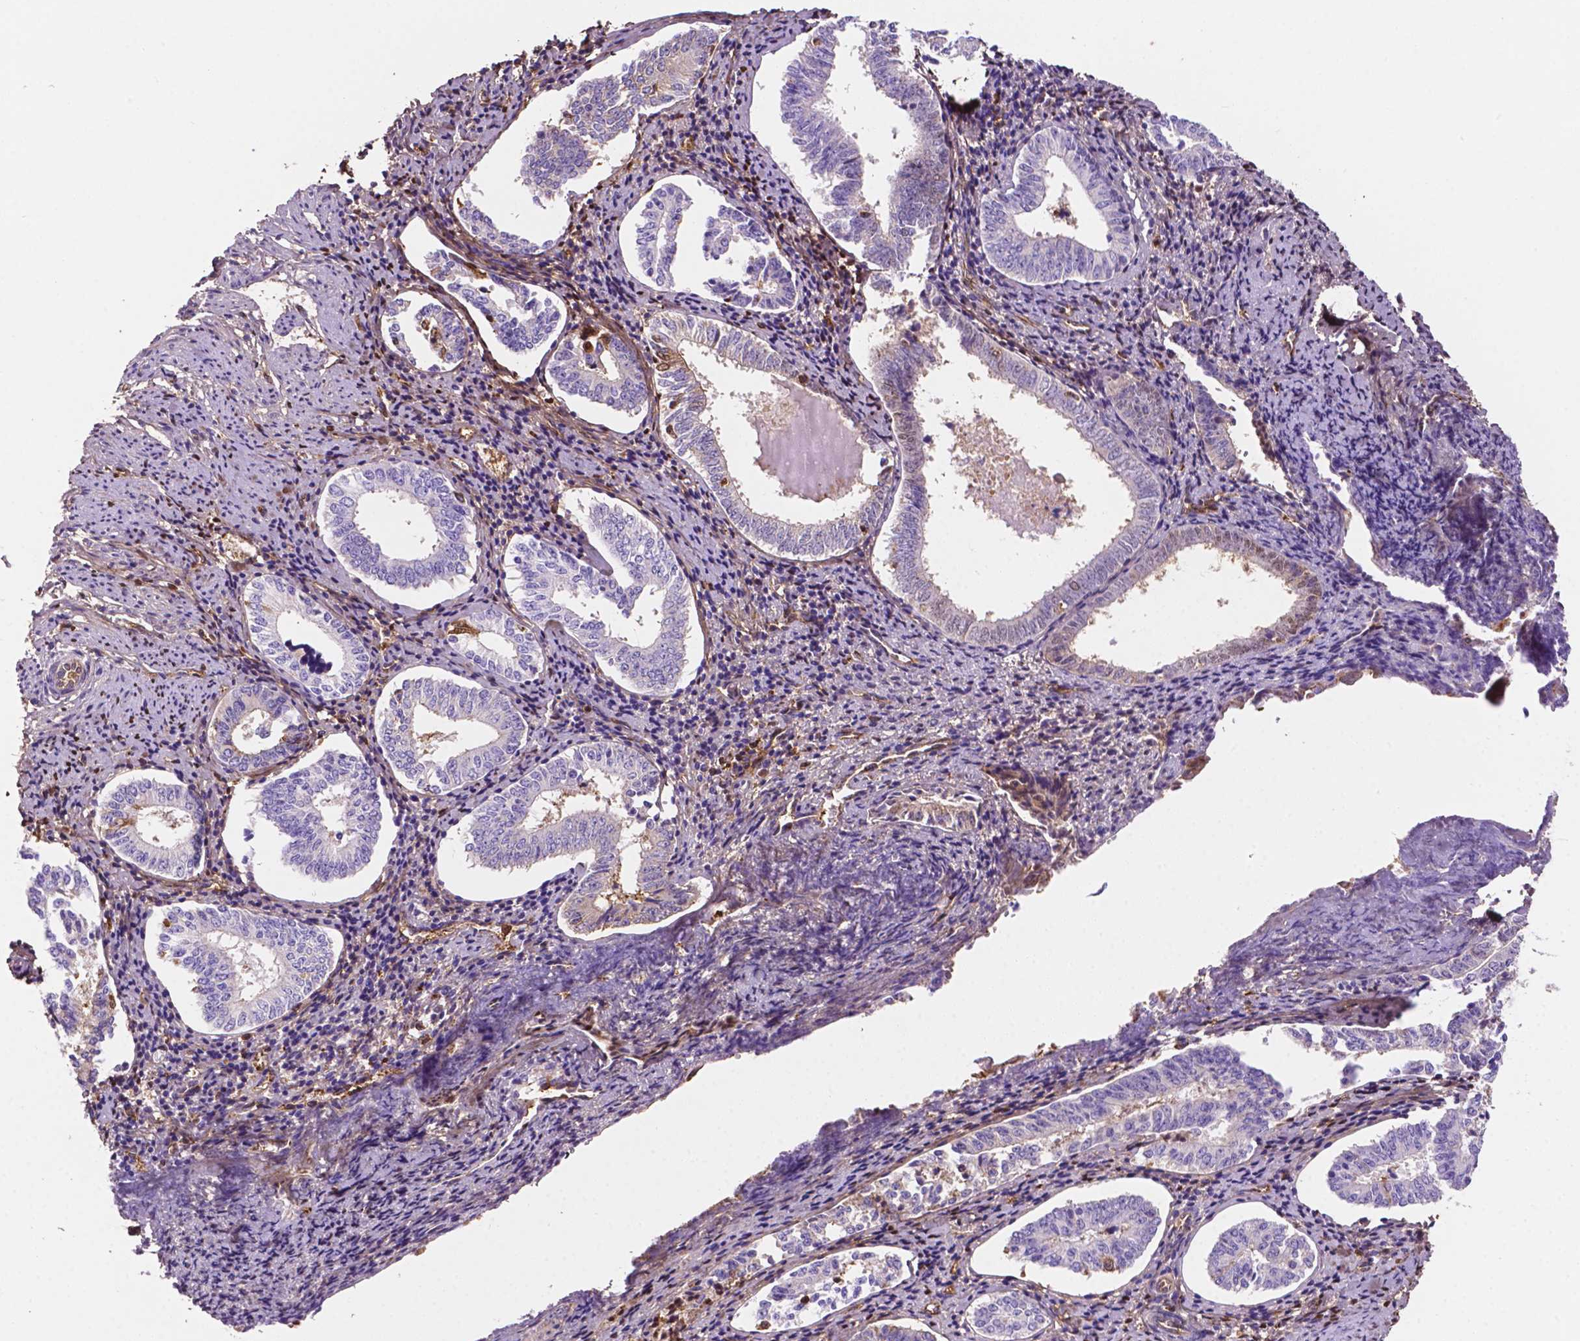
{"staining": {"intensity": "negative", "quantity": "none", "location": "none"}, "tissue": "cervical cancer", "cell_type": "Tumor cells", "image_type": "cancer", "snomed": [{"axis": "morphology", "description": "Squamous cell carcinoma, NOS"}, {"axis": "topography", "description": "Cervix"}], "caption": "Immunohistochemistry of human cervical cancer (squamous cell carcinoma) shows no expression in tumor cells. The staining is performed using DAB brown chromogen with nuclei counter-stained in using hematoxylin.", "gene": "DCN", "patient": {"sex": "female", "age": 59}}